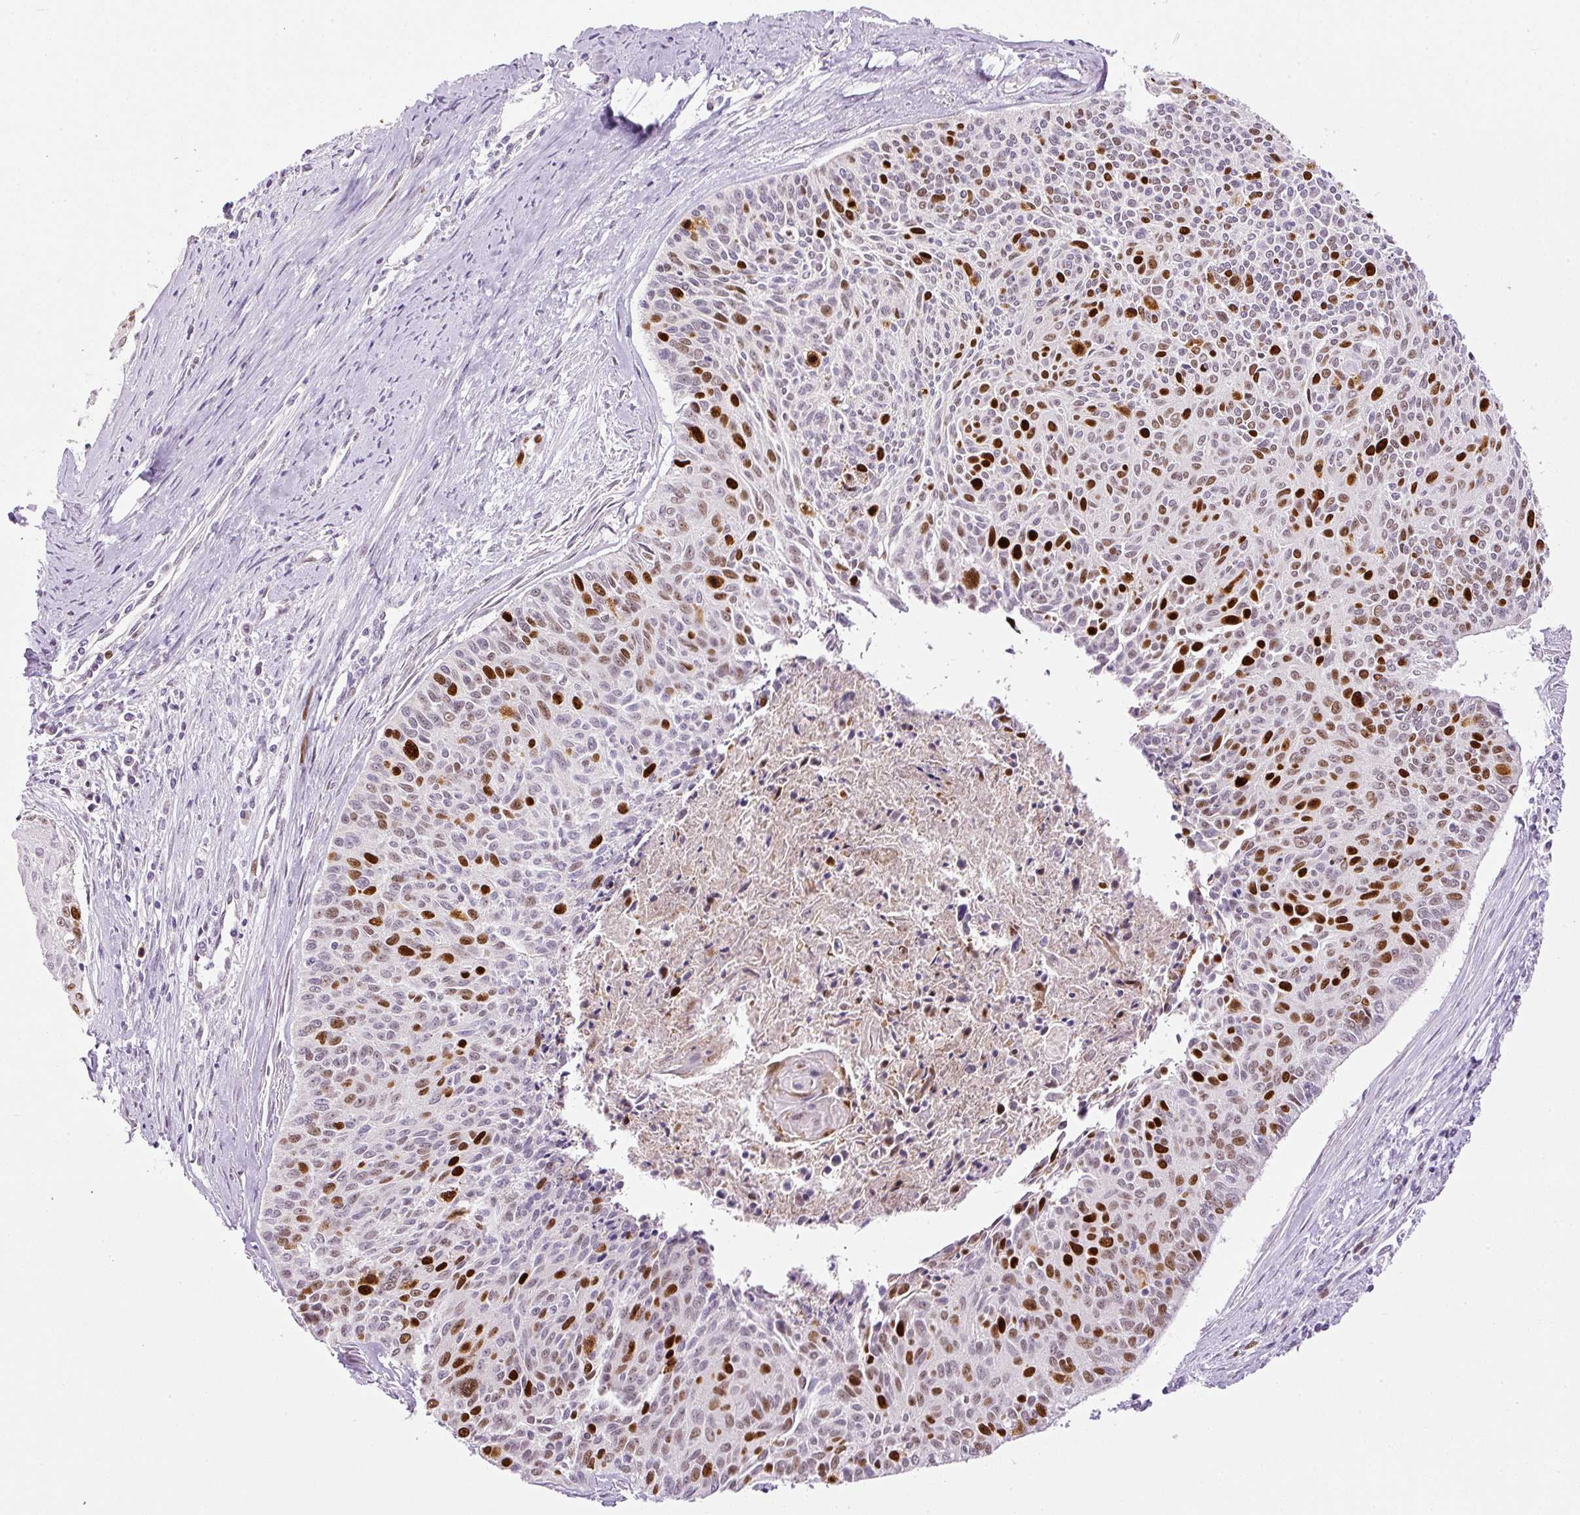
{"staining": {"intensity": "strong", "quantity": "25%-75%", "location": "nuclear"}, "tissue": "cervical cancer", "cell_type": "Tumor cells", "image_type": "cancer", "snomed": [{"axis": "morphology", "description": "Squamous cell carcinoma, NOS"}, {"axis": "topography", "description": "Cervix"}], "caption": "Strong nuclear protein staining is appreciated in about 25%-75% of tumor cells in squamous cell carcinoma (cervical).", "gene": "KPNA2", "patient": {"sex": "female", "age": 55}}